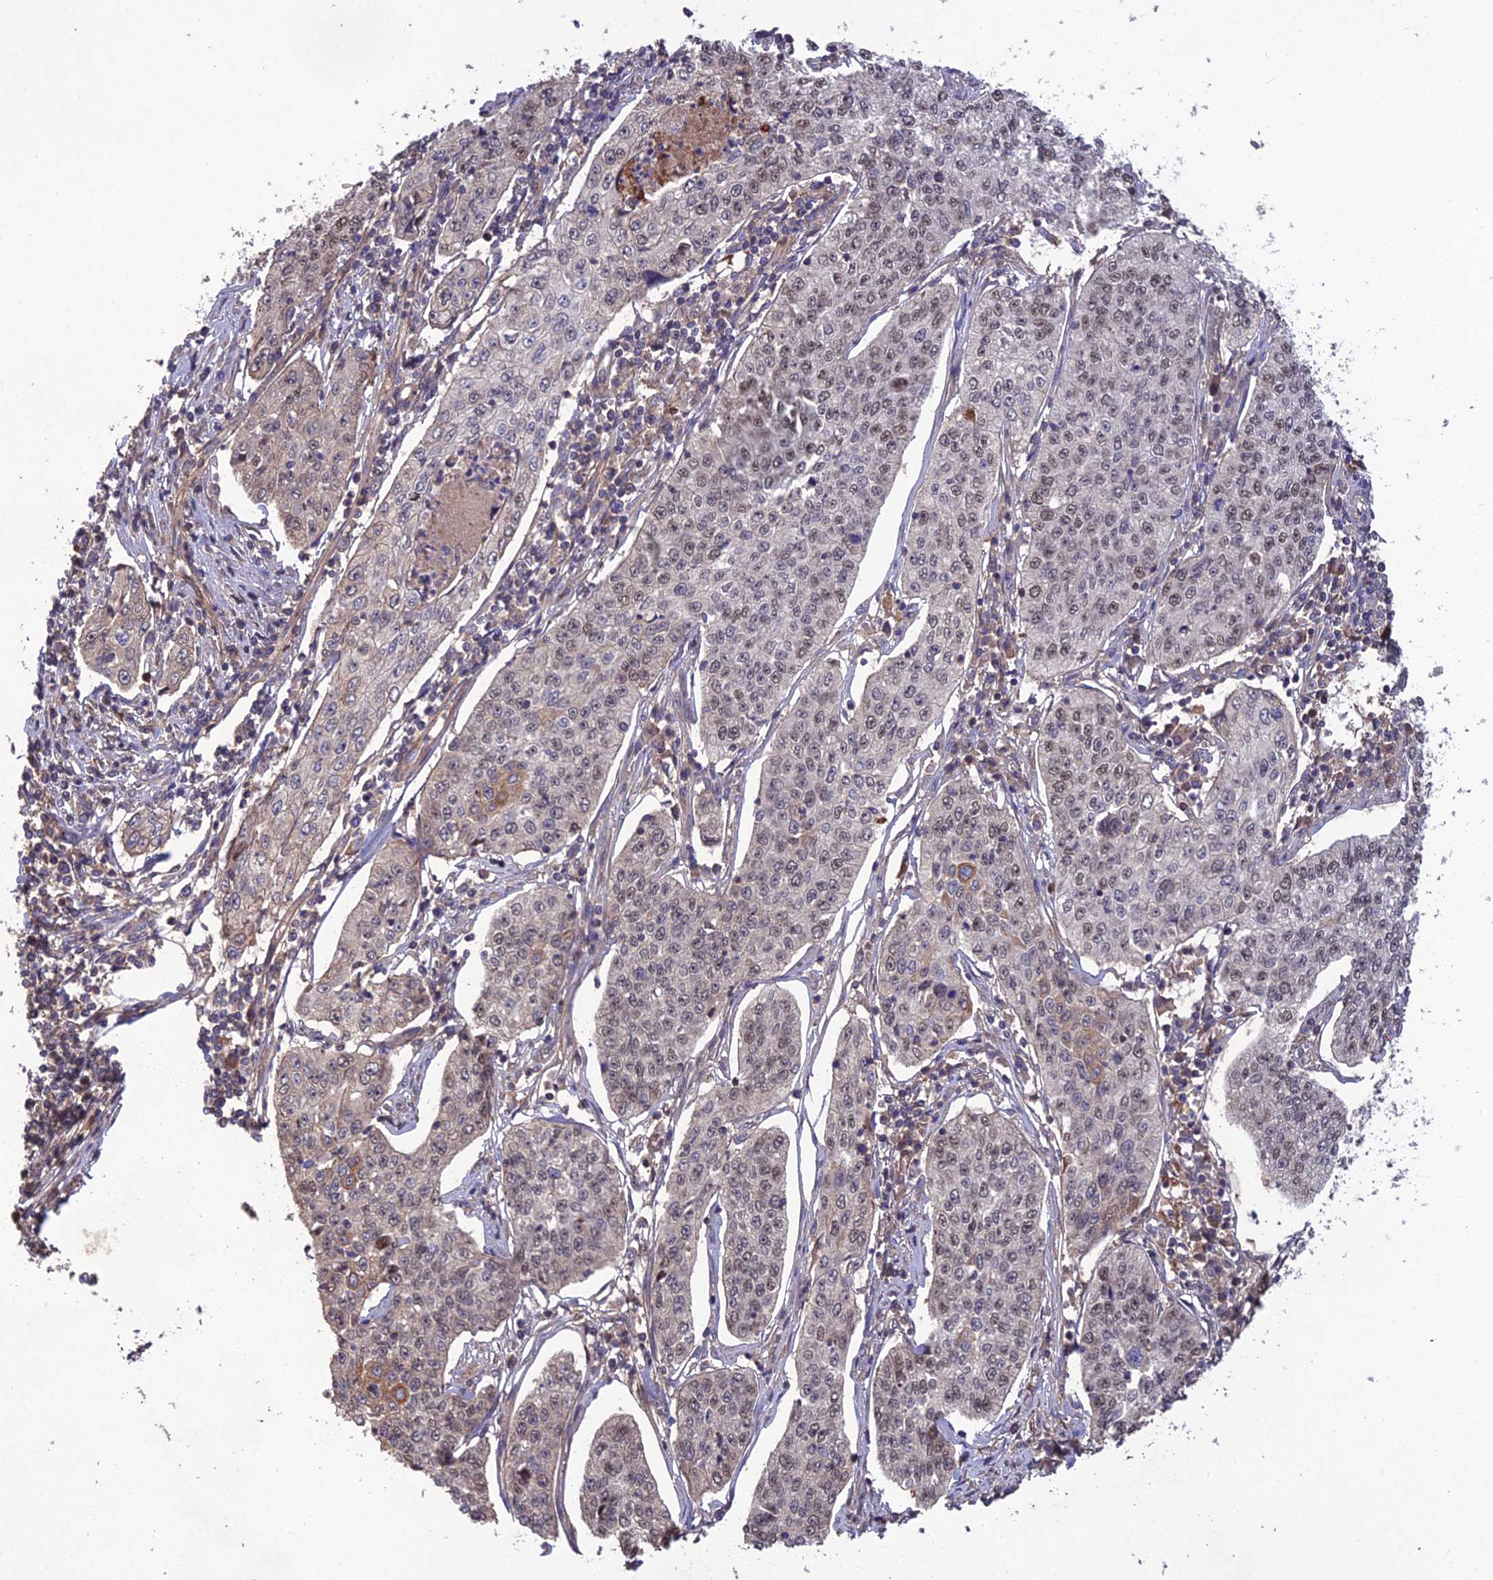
{"staining": {"intensity": "weak", "quantity": ">75%", "location": "nuclear"}, "tissue": "cervical cancer", "cell_type": "Tumor cells", "image_type": "cancer", "snomed": [{"axis": "morphology", "description": "Squamous cell carcinoma, NOS"}, {"axis": "topography", "description": "Cervix"}], "caption": "High-power microscopy captured an IHC micrograph of squamous cell carcinoma (cervical), revealing weak nuclear positivity in about >75% of tumor cells.", "gene": "GALR2", "patient": {"sex": "female", "age": 35}}